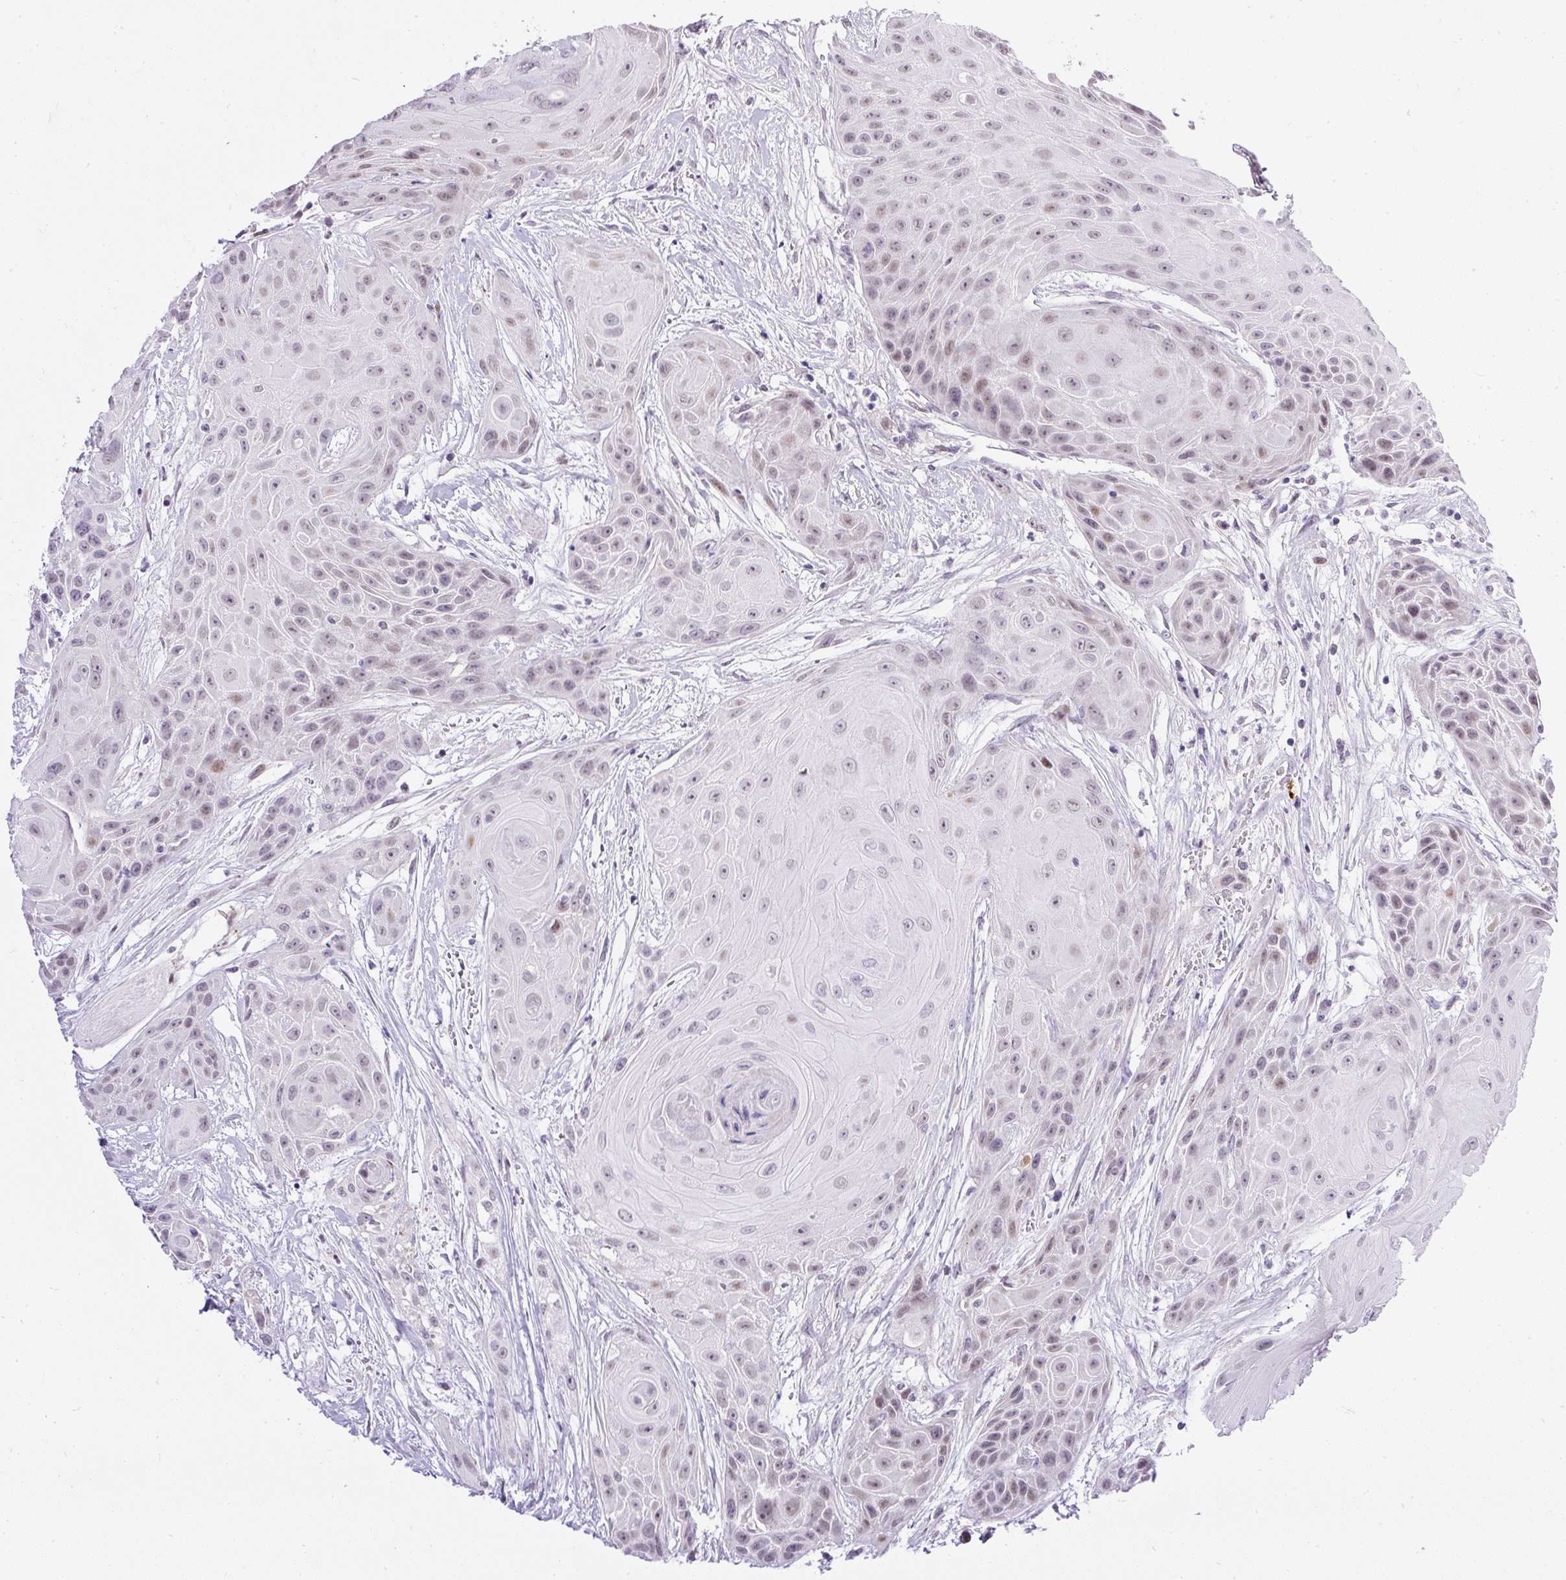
{"staining": {"intensity": "weak", "quantity": "25%-75%", "location": "nuclear"}, "tissue": "head and neck cancer", "cell_type": "Tumor cells", "image_type": "cancer", "snomed": [{"axis": "morphology", "description": "Squamous cell carcinoma, NOS"}, {"axis": "topography", "description": "Head-Neck"}], "caption": "A brown stain shows weak nuclear staining of a protein in head and neck cancer (squamous cell carcinoma) tumor cells.", "gene": "WNT10B", "patient": {"sex": "female", "age": 73}}